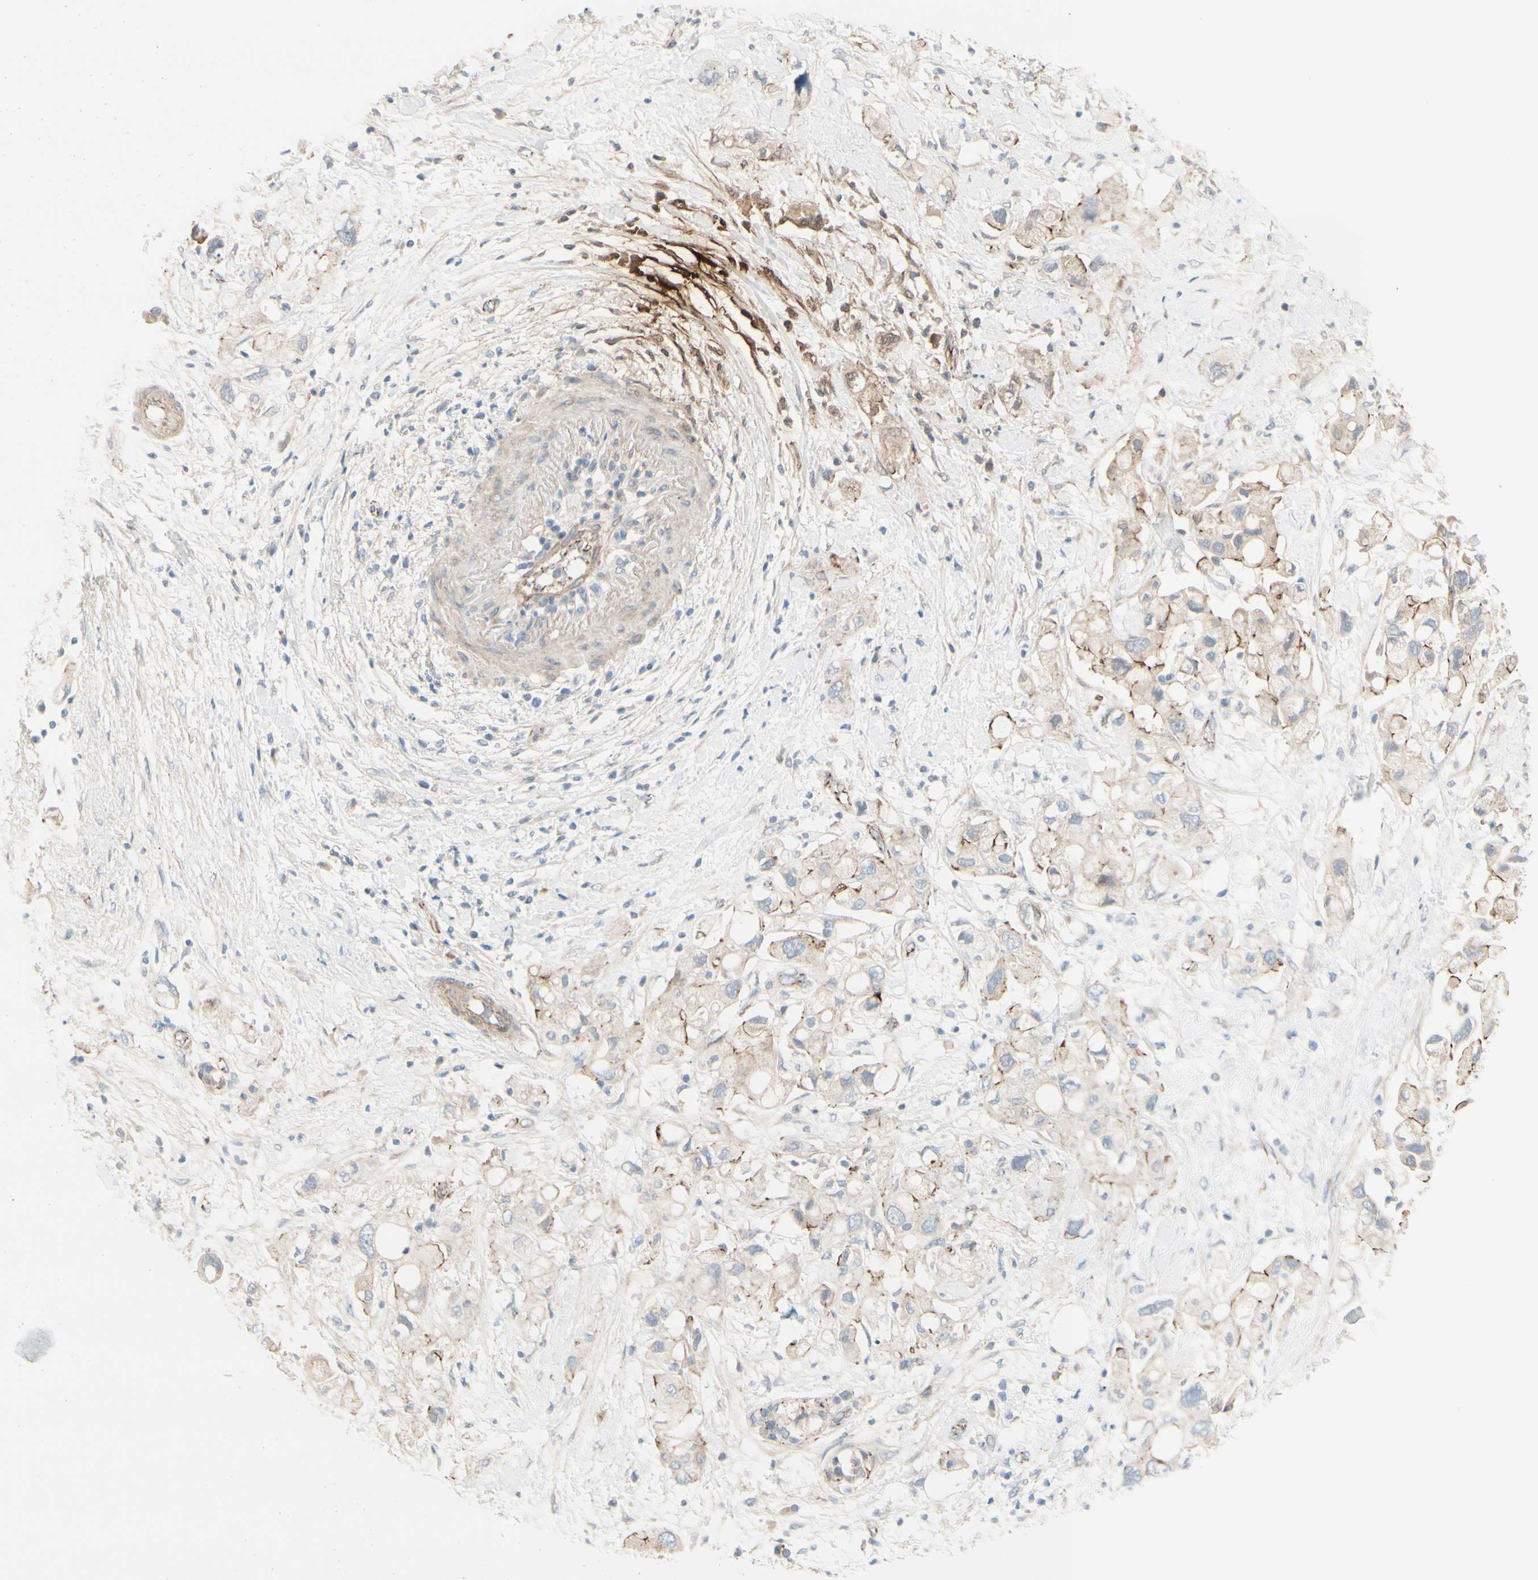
{"staining": {"intensity": "weak", "quantity": "25%-75%", "location": "cytoplasmic/membranous"}, "tissue": "pancreatic cancer", "cell_type": "Tumor cells", "image_type": "cancer", "snomed": [{"axis": "morphology", "description": "Adenocarcinoma, NOS"}, {"axis": "topography", "description": "Pancreas"}], "caption": "A brown stain labels weak cytoplasmic/membranous expression of a protein in adenocarcinoma (pancreatic) tumor cells.", "gene": "TJP1", "patient": {"sex": "female", "age": 56}}